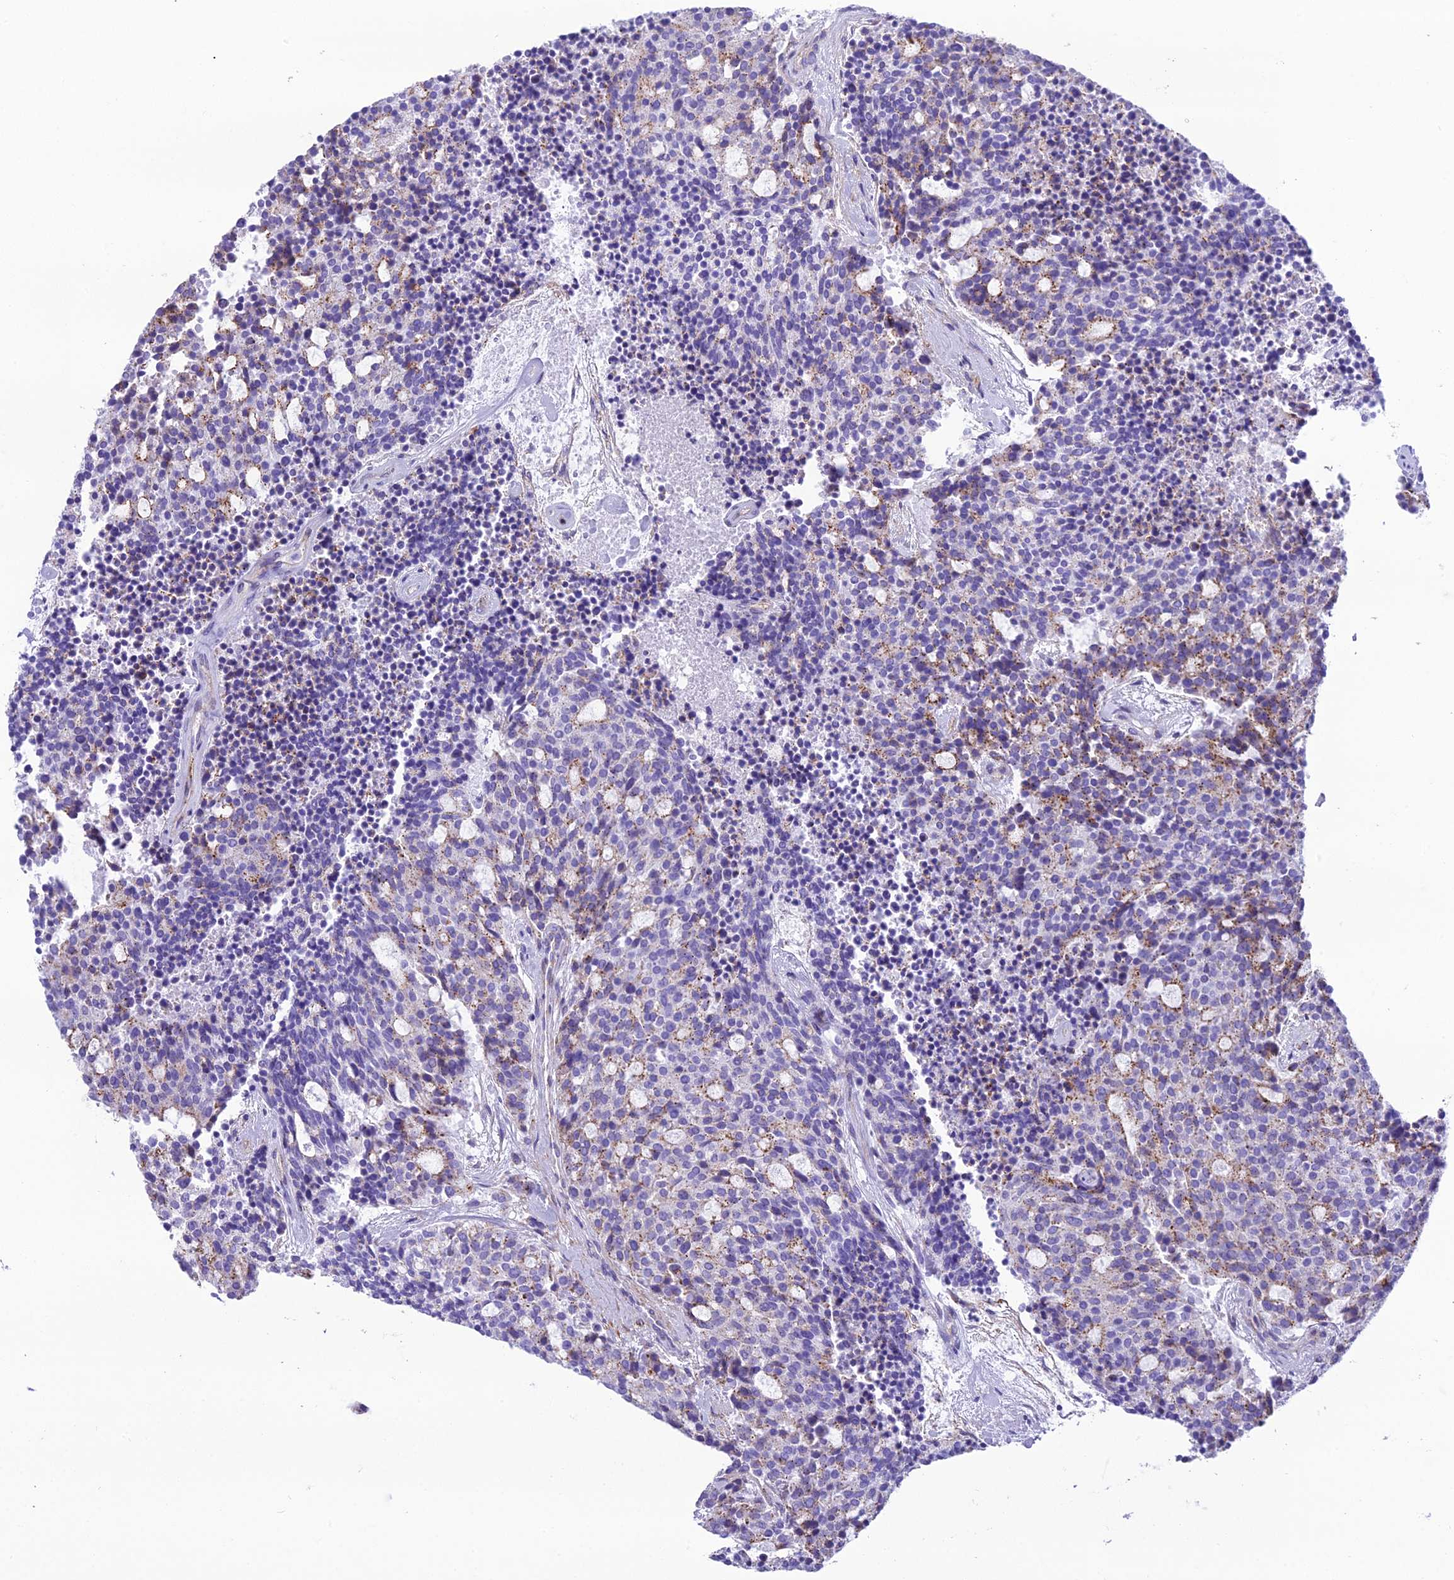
{"staining": {"intensity": "weak", "quantity": ">75%", "location": "cytoplasmic/membranous"}, "tissue": "carcinoid", "cell_type": "Tumor cells", "image_type": "cancer", "snomed": [{"axis": "morphology", "description": "Carcinoid, malignant, NOS"}, {"axis": "topography", "description": "Pancreas"}], "caption": "Human carcinoid stained with a brown dye reveals weak cytoplasmic/membranous positive positivity in about >75% of tumor cells.", "gene": "GFRA1", "patient": {"sex": "female", "age": 54}}